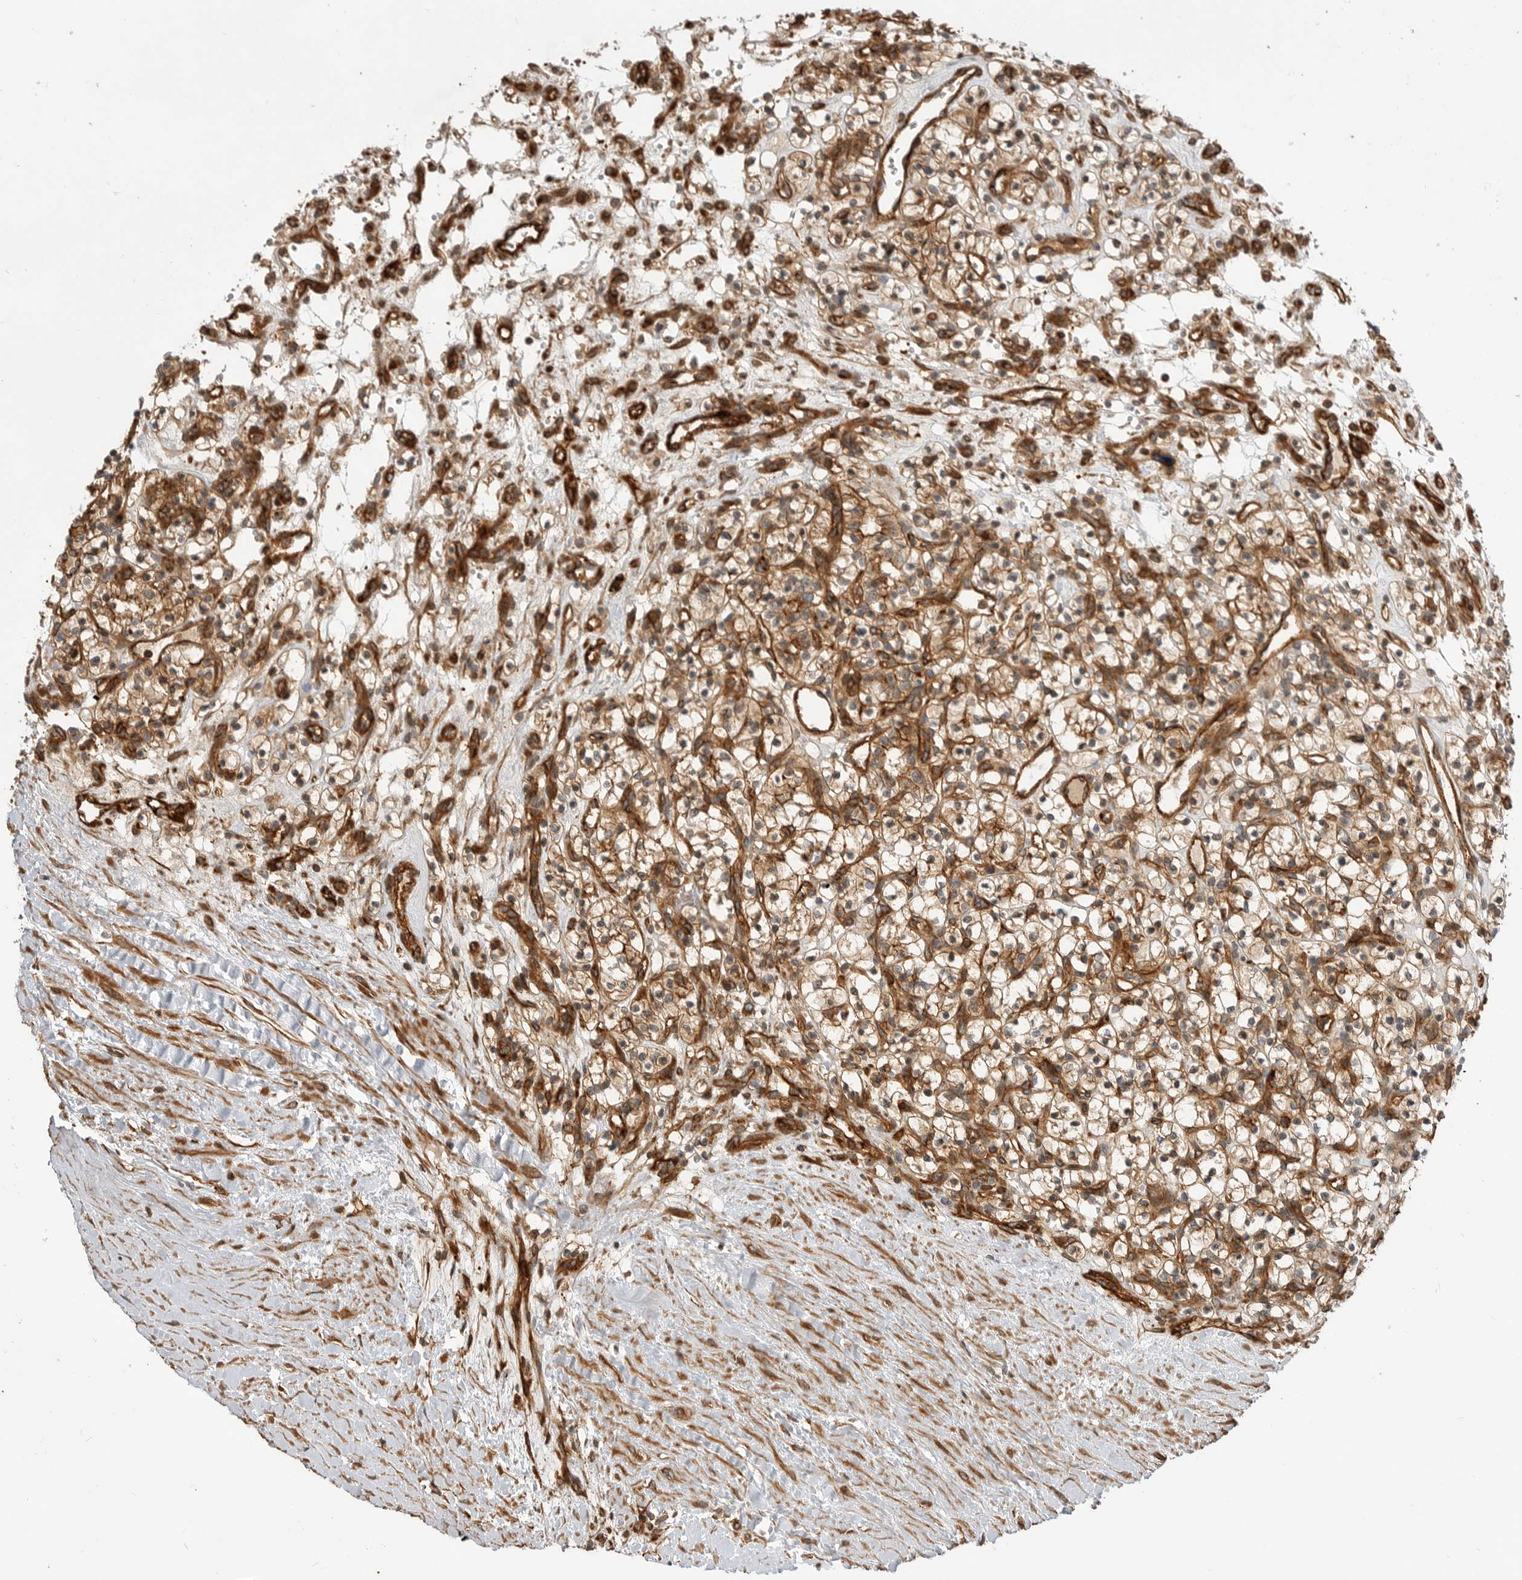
{"staining": {"intensity": "weak", "quantity": ">75%", "location": "cytoplasmic/membranous"}, "tissue": "renal cancer", "cell_type": "Tumor cells", "image_type": "cancer", "snomed": [{"axis": "morphology", "description": "Adenocarcinoma, NOS"}, {"axis": "topography", "description": "Kidney"}], "caption": "Protein staining of renal adenocarcinoma tissue shows weak cytoplasmic/membranous positivity in approximately >75% of tumor cells.", "gene": "GPATCH2", "patient": {"sex": "female", "age": 57}}